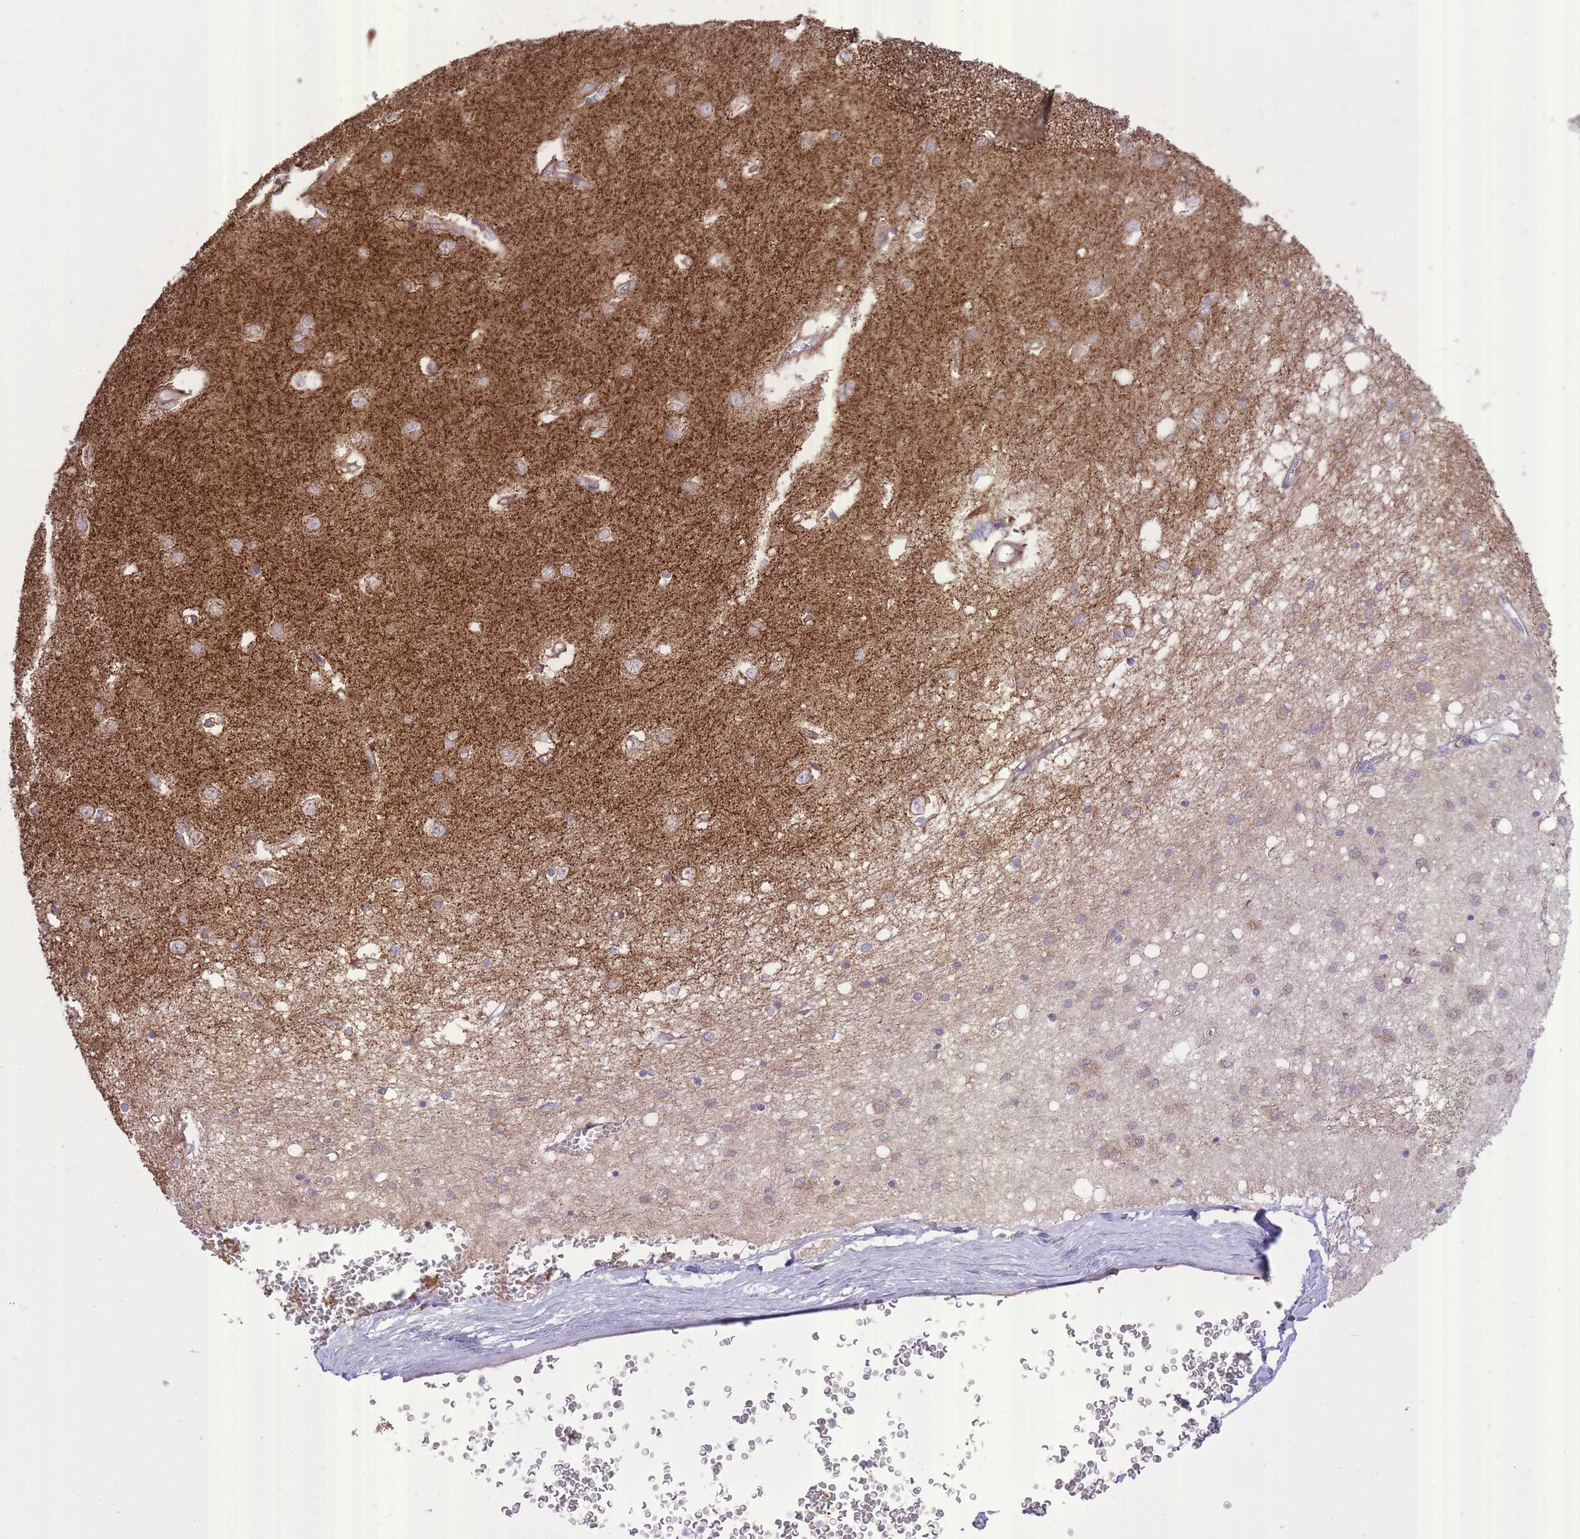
{"staining": {"intensity": "weak", "quantity": "<25%", "location": "cytoplasmic/membranous"}, "tissue": "caudate", "cell_type": "Glial cells", "image_type": "normal", "snomed": [{"axis": "morphology", "description": "Normal tissue, NOS"}, {"axis": "topography", "description": "Lateral ventricle wall"}], "caption": "Normal caudate was stained to show a protein in brown. There is no significant positivity in glial cells. (Brightfield microscopy of DAB (3,3'-diaminobenzidine) immunohistochemistry at high magnification).", "gene": "SLC4A4", "patient": {"sex": "male", "age": 37}}